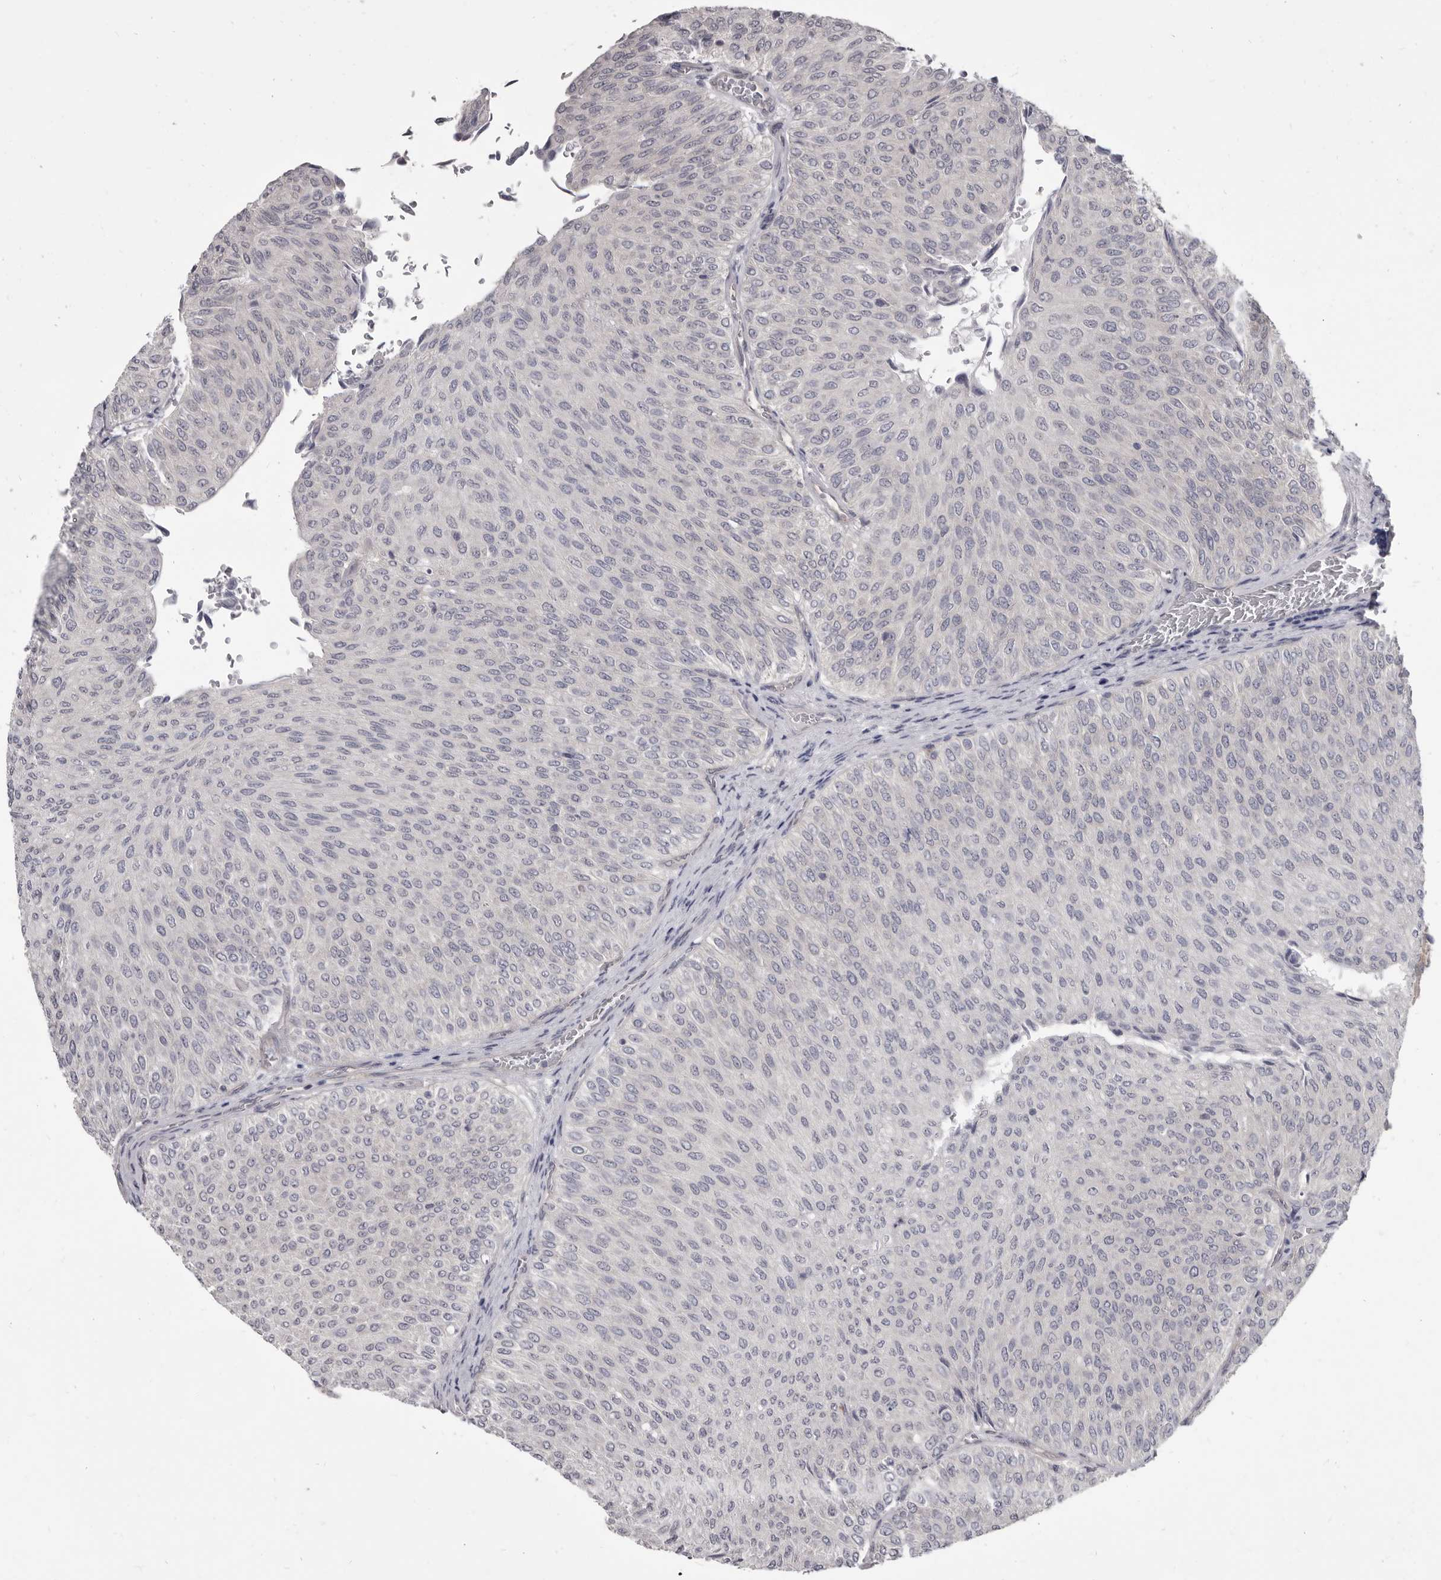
{"staining": {"intensity": "negative", "quantity": "none", "location": "none"}, "tissue": "urothelial cancer", "cell_type": "Tumor cells", "image_type": "cancer", "snomed": [{"axis": "morphology", "description": "Urothelial carcinoma, Low grade"}, {"axis": "topography", "description": "Urinary bladder"}], "caption": "This is an immunohistochemistry histopathology image of human urothelial carcinoma (low-grade). There is no expression in tumor cells.", "gene": "GSK3B", "patient": {"sex": "male", "age": 78}}